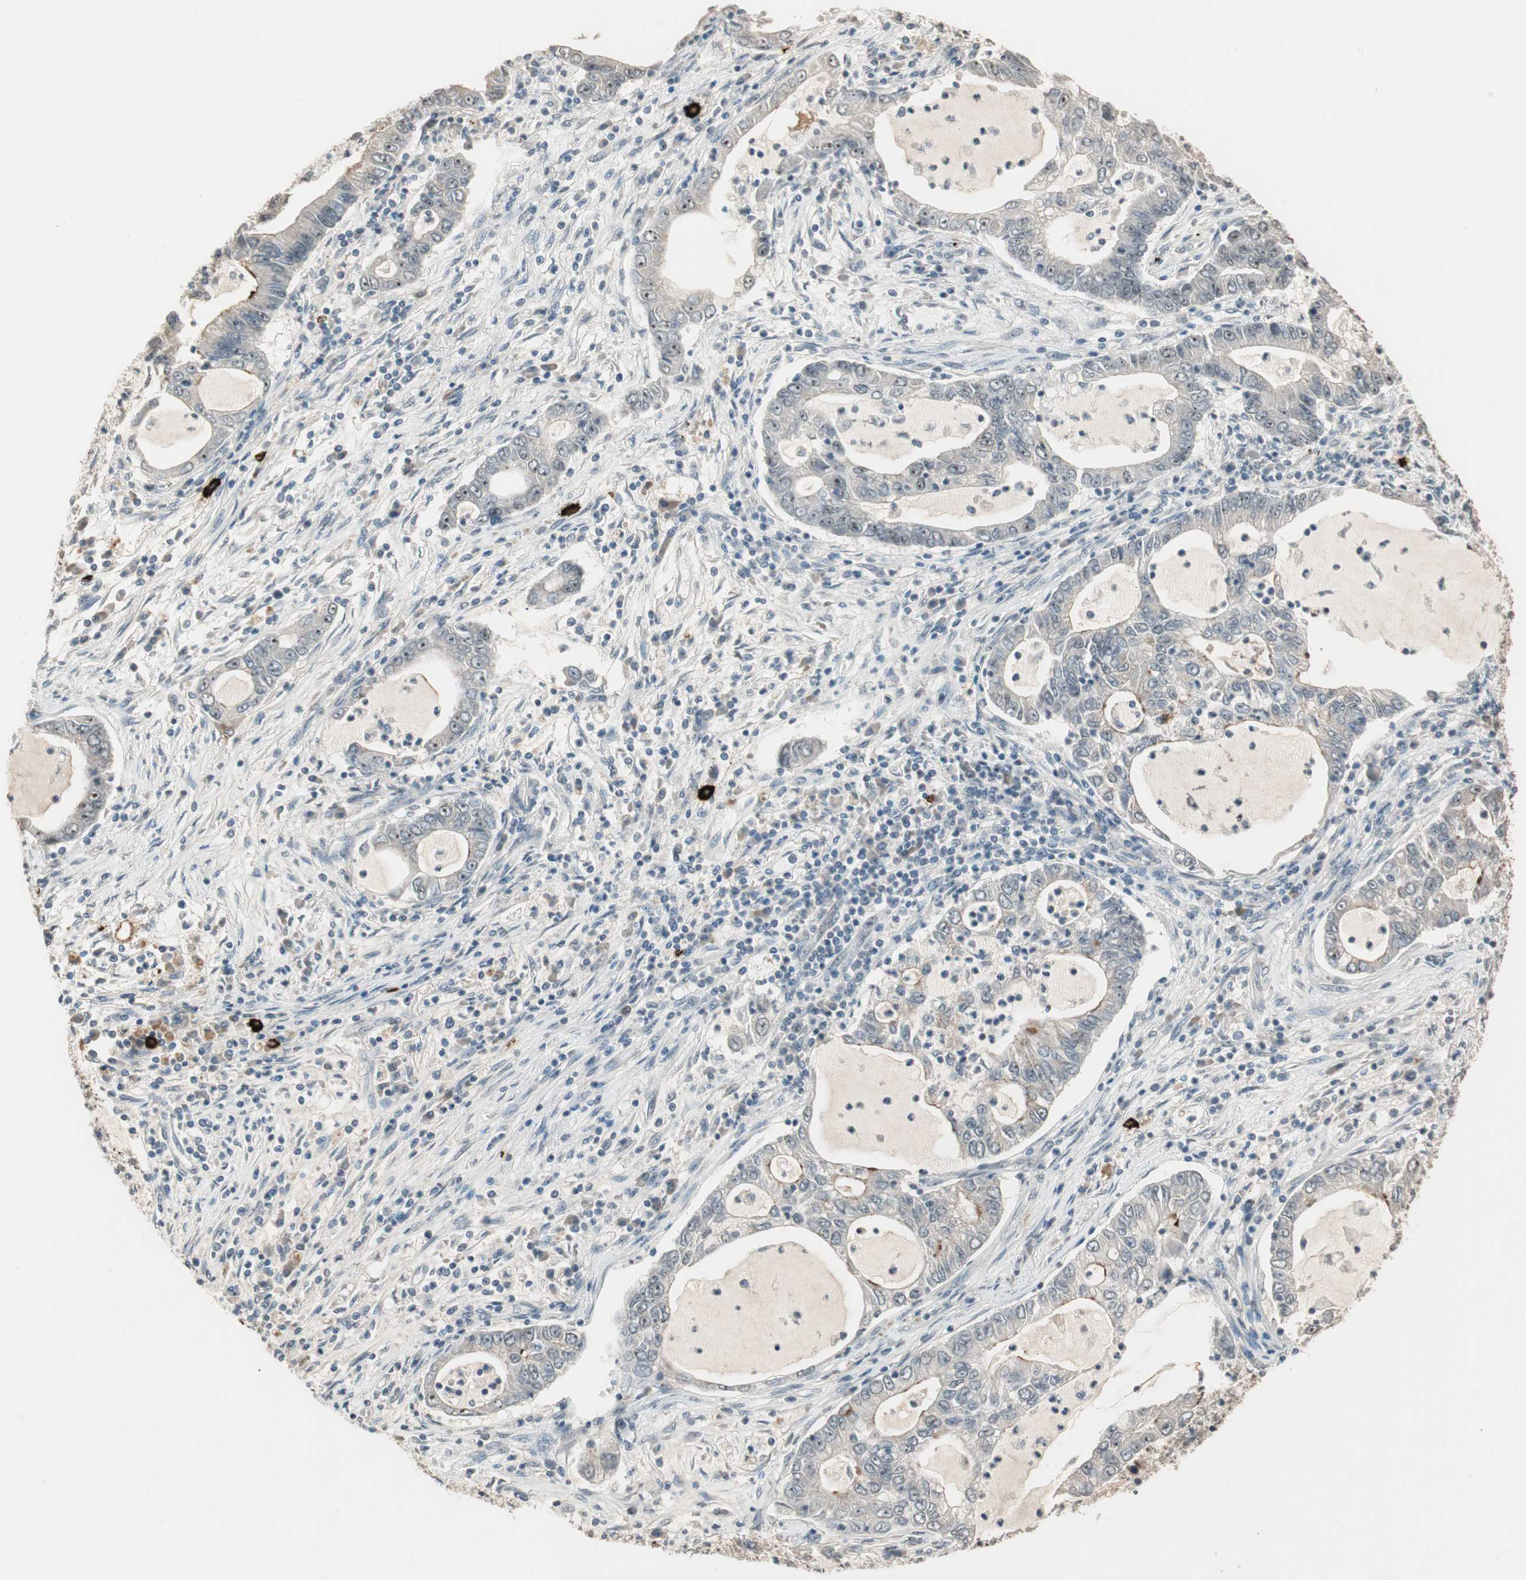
{"staining": {"intensity": "weak", "quantity": "25%-75%", "location": "cytoplasmic/membranous"}, "tissue": "lung cancer", "cell_type": "Tumor cells", "image_type": "cancer", "snomed": [{"axis": "morphology", "description": "Adenocarcinoma, NOS"}, {"axis": "topography", "description": "Lung"}], "caption": "About 25%-75% of tumor cells in human lung cancer (adenocarcinoma) display weak cytoplasmic/membranous protein expression as visualized by brown immunohistochemical staining.", "gene": "ETV4", "patient": {"sex": "female", "age": 51}}